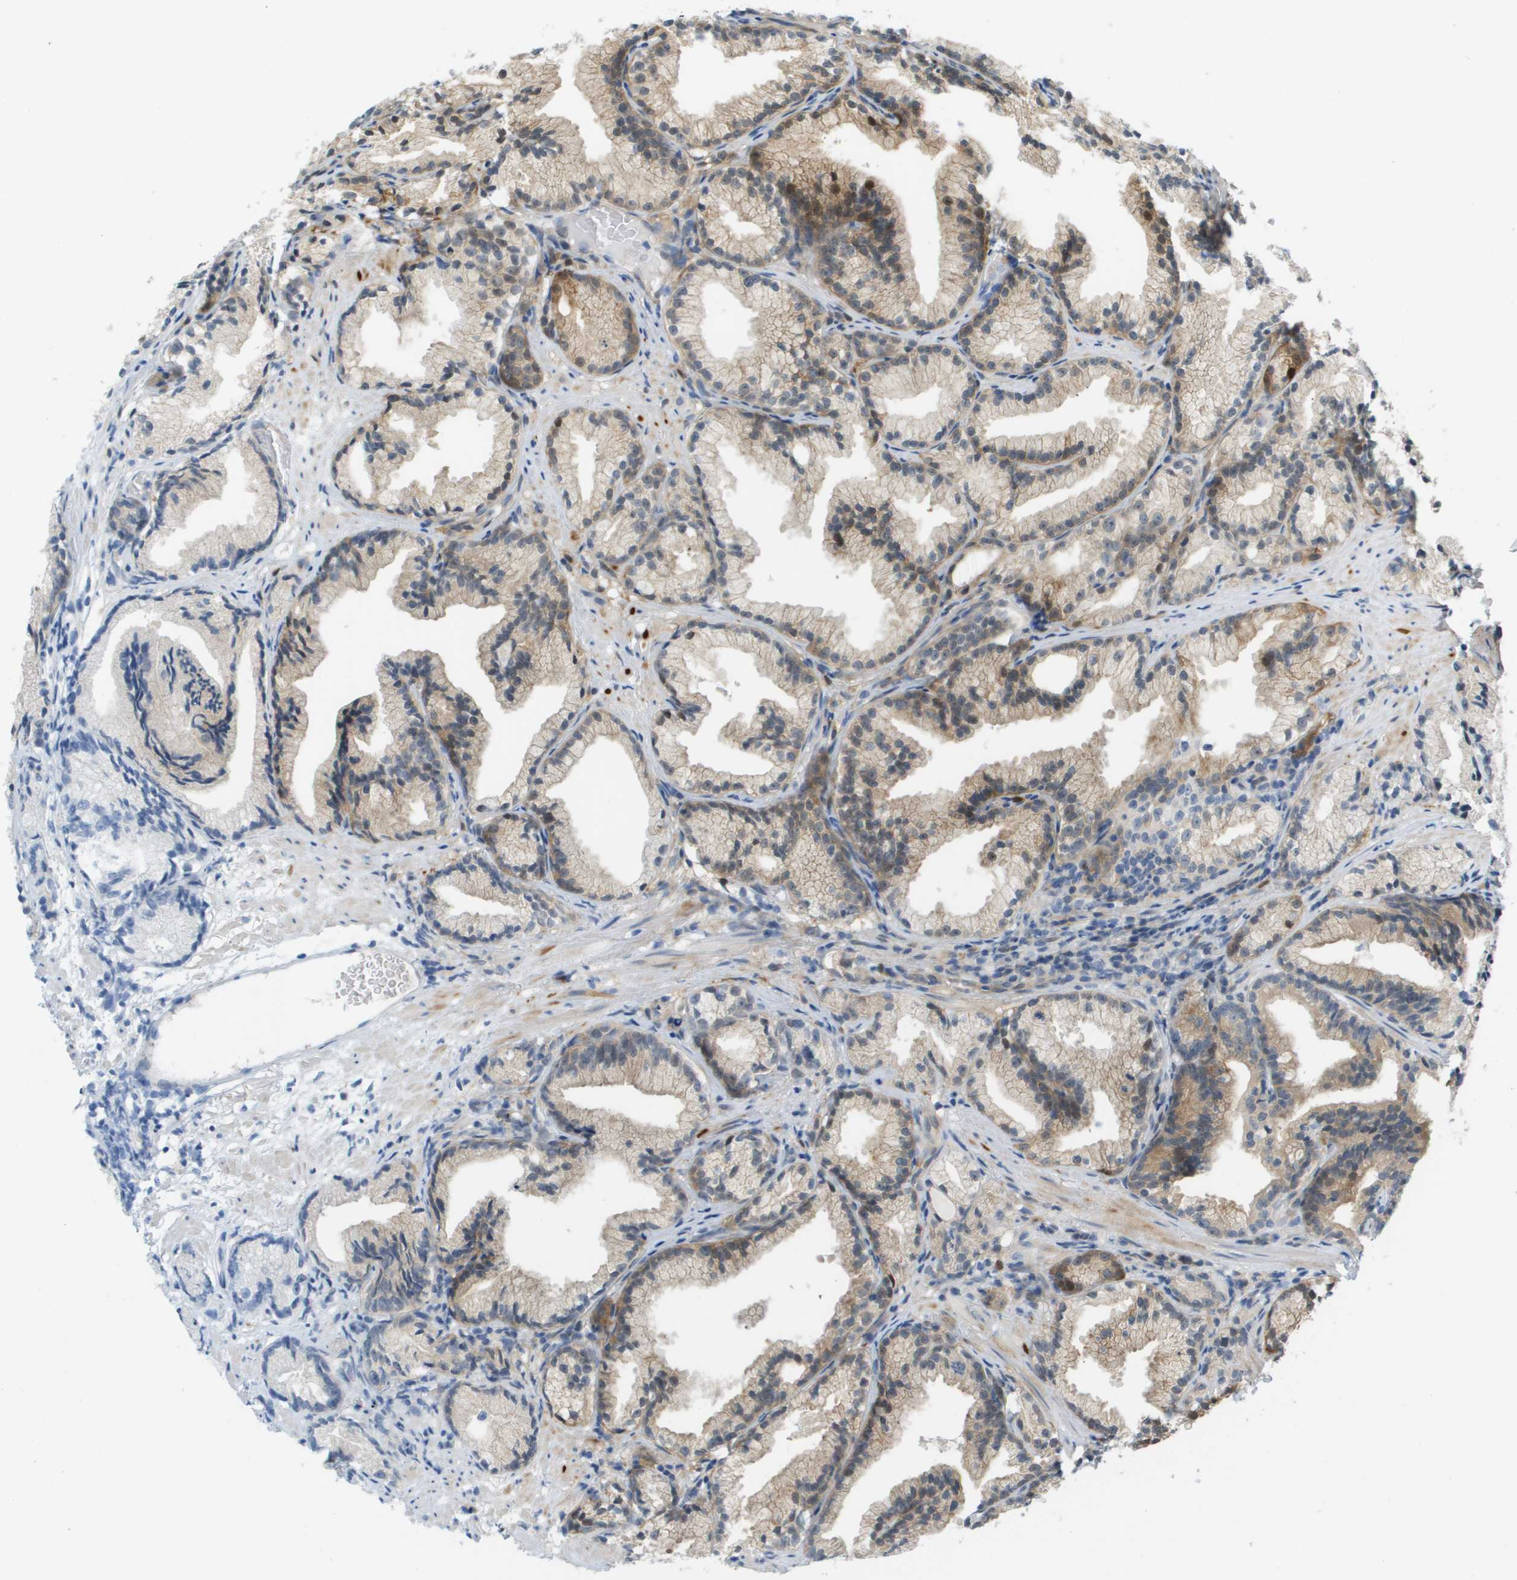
{"staining": {"intensity": "moderate", "quantity": "25%-75%", "location": "cytoplasmic/membranous"}, "tissue": "prostate cancer", "cell_type": "Tumor cells", "image_type": "cancer", "snomed": [{"axis": "morphology", "description": "Adenocarcinoma, Low grade"}, {"axis": "topography", "description": "Prostate"}], "caption": "Immunohistochemical staining of prostate adenocarcinoma (low-grade) shows moderate cytoplasmic/membranous protein positivity in about 25%-75% of tumor cells.", "gene": "CUL9", "patient": {"sex": "male", "age": 89}}